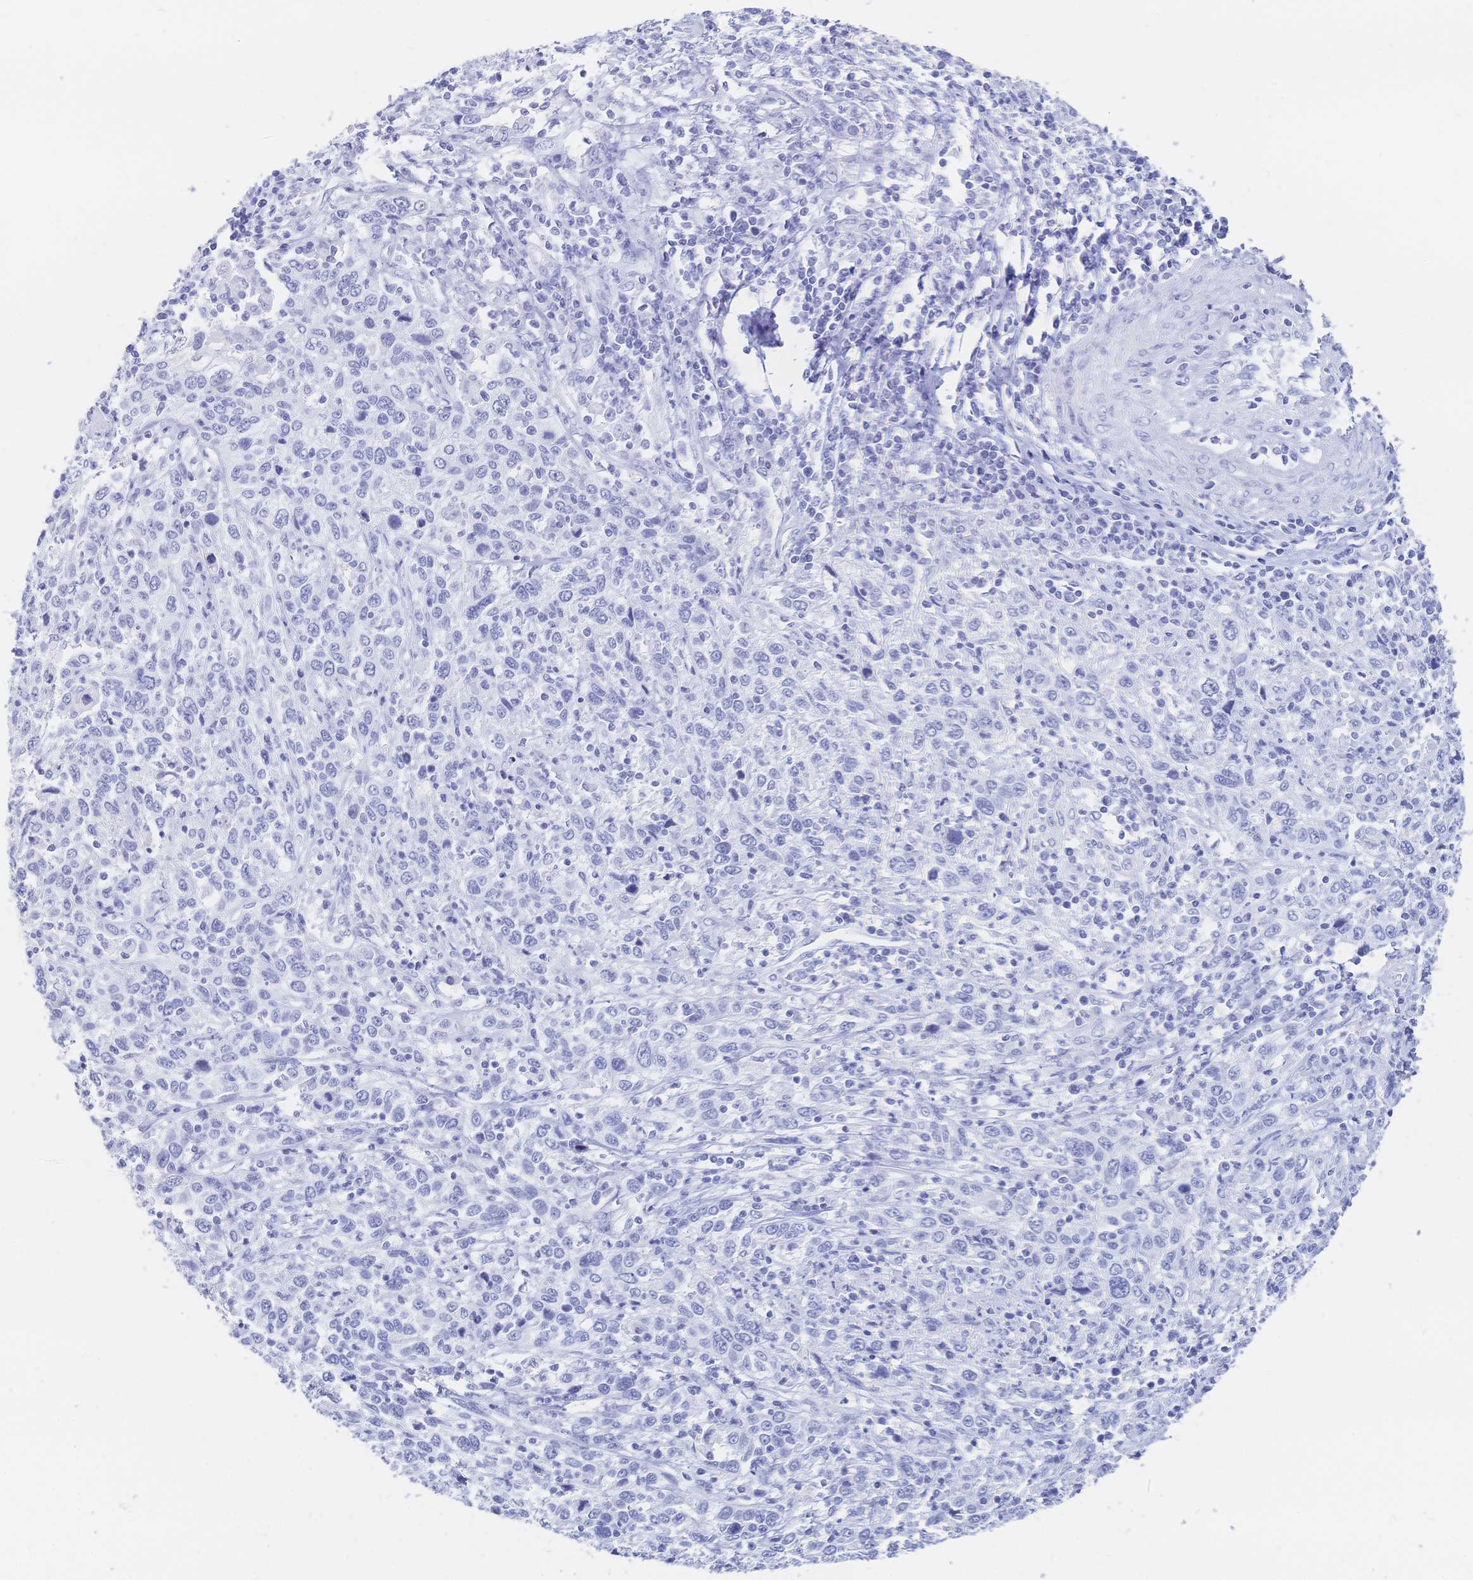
{"staining": {"intensity": "negative", "quantity": "none", "location": "none"}, "tissue": "cervical cancer", "cell_type": "Tumor cells", "image_type": "cancer", "snomed": [{"axis": "morphology", "description": "Squamous cell carcinoma, NOS"}, {"axis": "topography", "description": "Cervix"}], "caption": "Immunohistochemistry photomicrograph of cervical cancer stained for a protein (brown), which shows no positivity in tumor cells.", "gene": "MEP1B", "patient": {"sex": "female", "age": 46}}